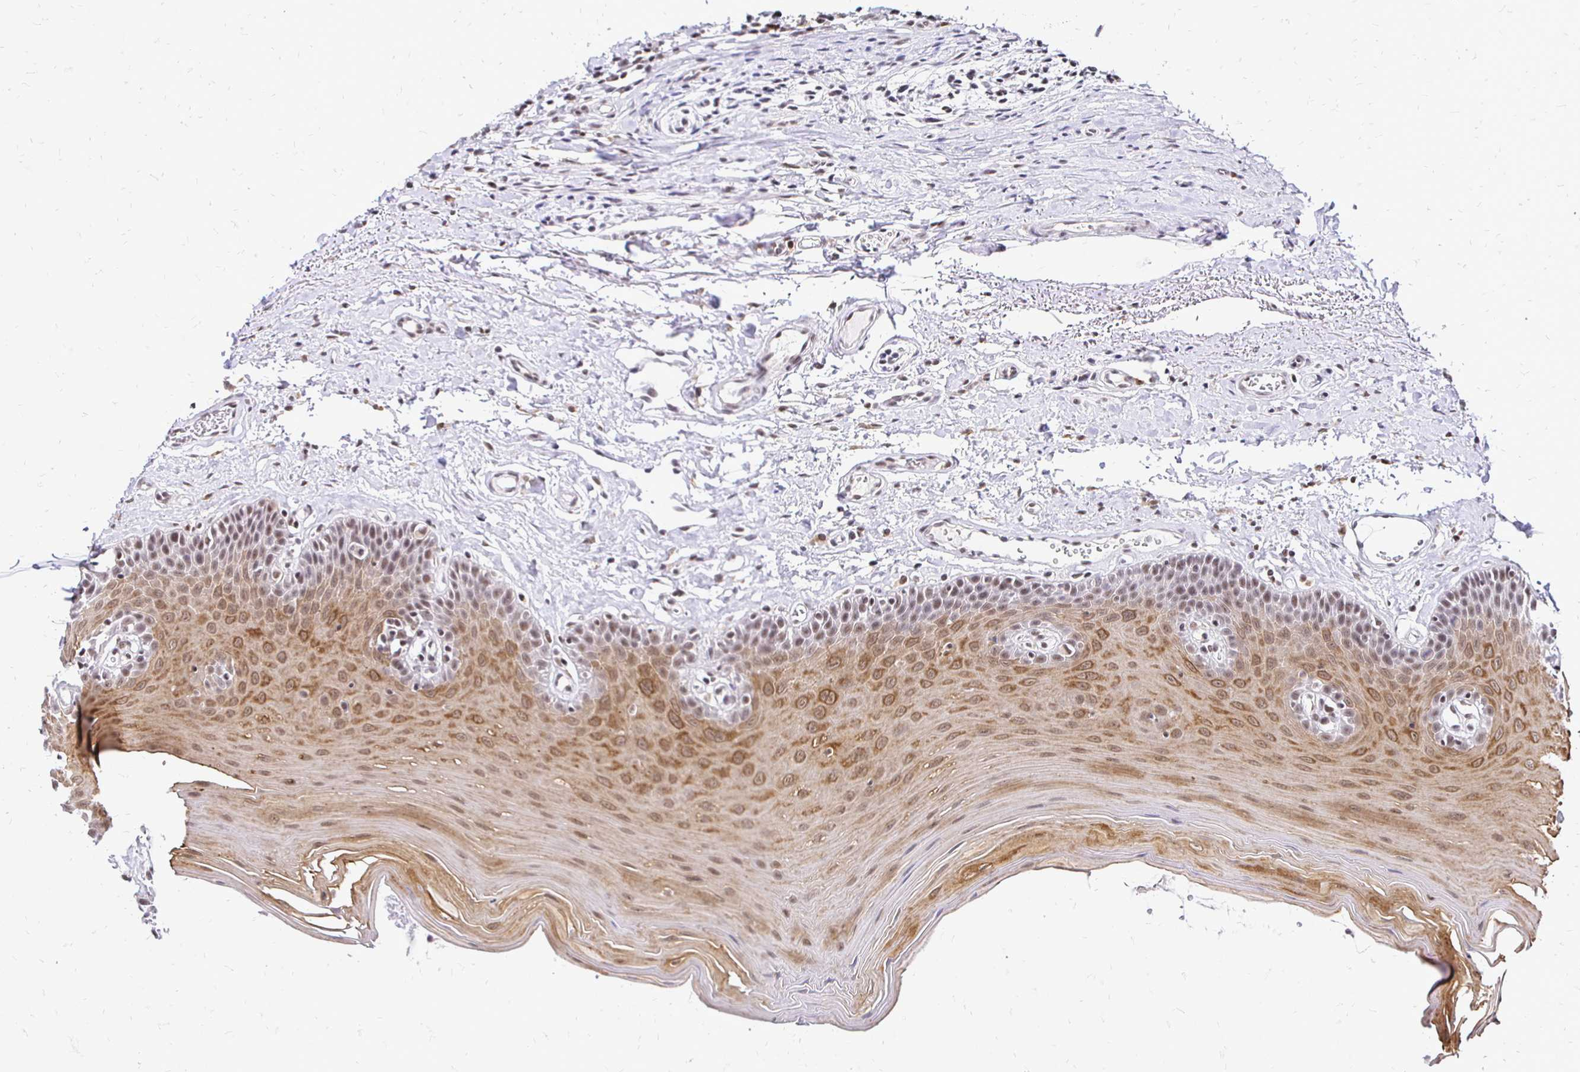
{"staining": {"intensity": "moderate", "quantity": "25%-75%", "location": "cytoplasmic/membranous,nuclear"}, "tissue": "oral mucosa", "cell_type": "Squamous epithelial cells", "image_type": "normal", "snomed": [{"axis": "morphology", "description": "Normal tissue, NOS"}, {"axis": "morphology", "description": "Adenocarcinoma, NOS"}, {"axis": "topography", "description": "Oral tissue"}, {"axis": "topography", "description": "Head-Neck"}], "caption": "Immunohistochemistry histopathology image of unremarkable oral mucosa stained for a protein (brown), which displays medium levels of moderate cytoplasmic/membranous,nuclear expression in about 25%-75% of squamous epithelial cells.", "gene": "SIN3A", "patient": {"sex": "female", "age": 57}}